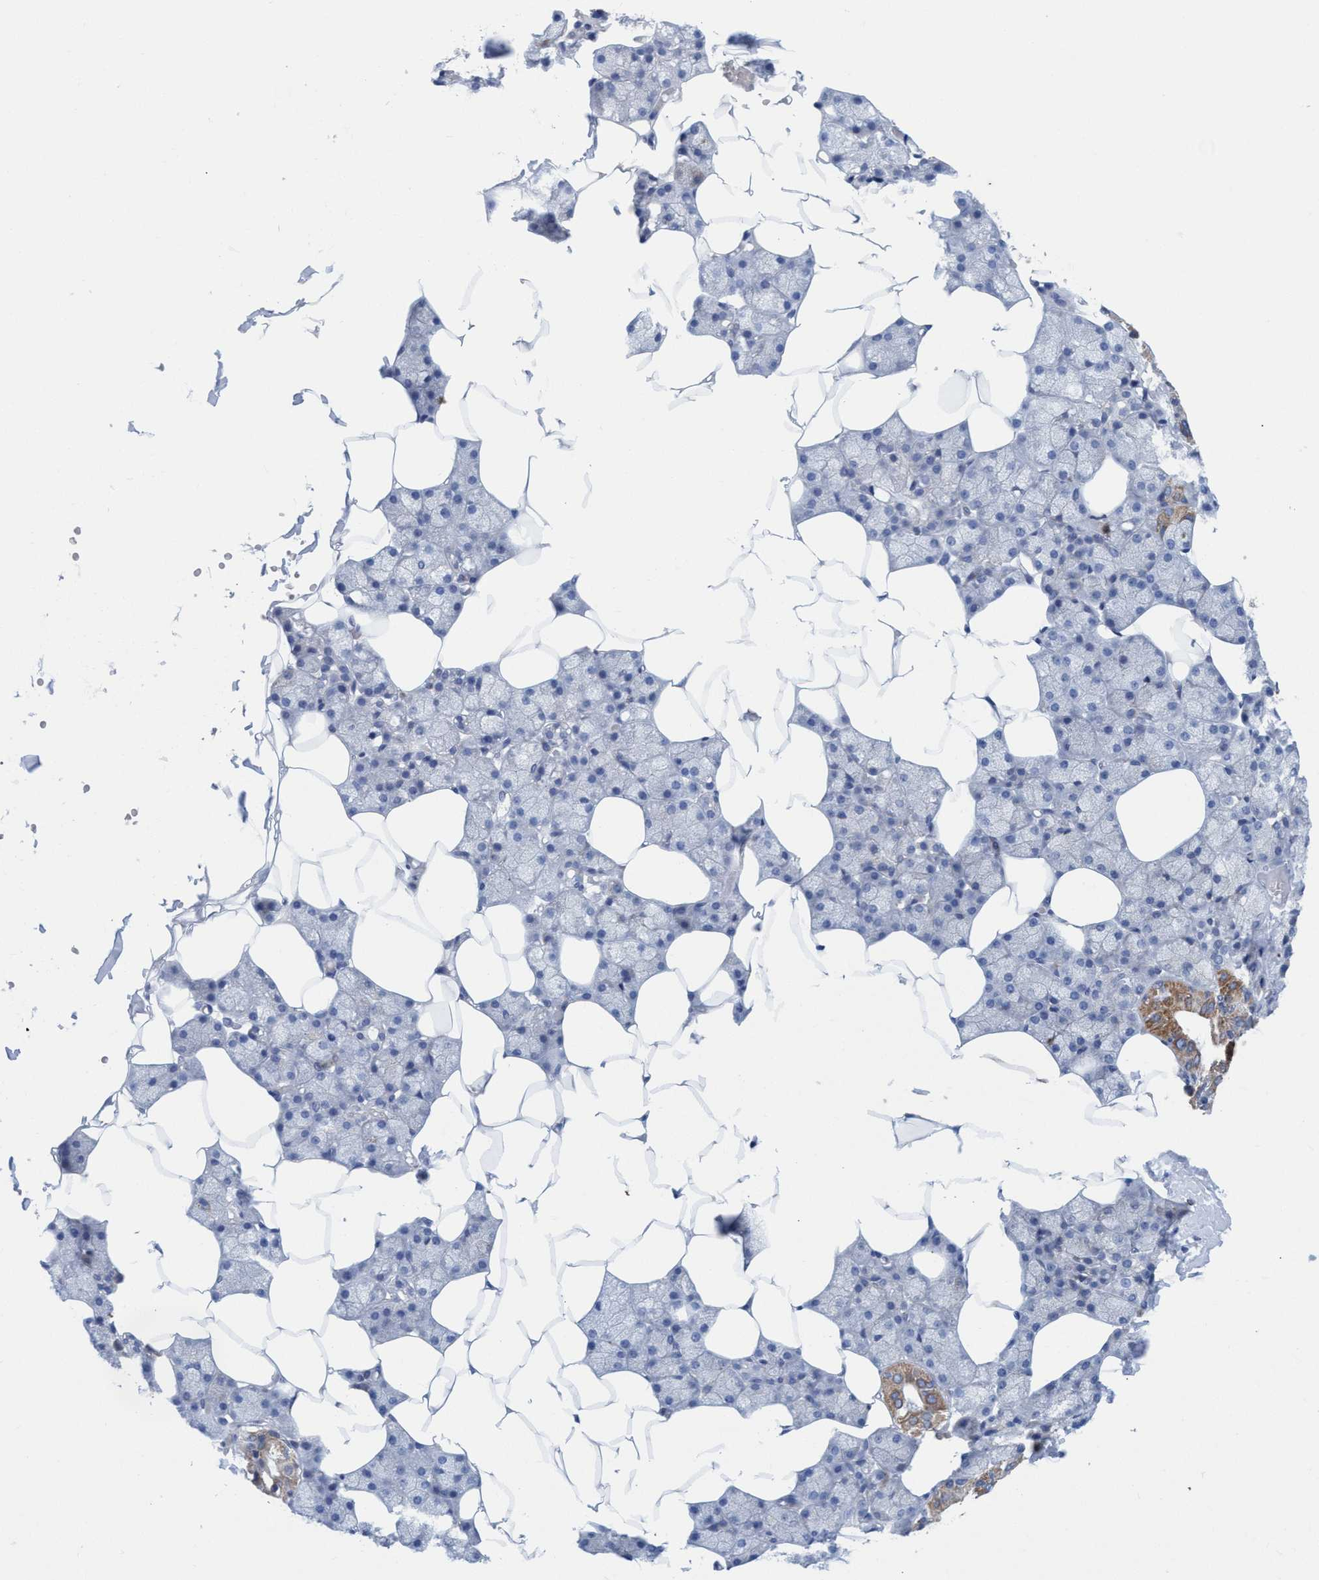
{"staining": {"intensity": "moderate", "quantity": "<25%", "location": "cytoplasmic/membranous"}, "tissue": "salivary gland", "cell_type": "Glandular cells", "image_type": "normal", "snomed": [{"axis": "morphology", "description": "Normal tissue, NOS"}, {"axis": "topography", "description": "Salivary gland"}], "caption": "The image shows staining of unremarkable salivary gland, revealing moderate cytoplasmic/membranous protein positivity (brown color) within glandular cells.", "gene": "GGA3", "patient": {"sex": "male", "age": 62}}